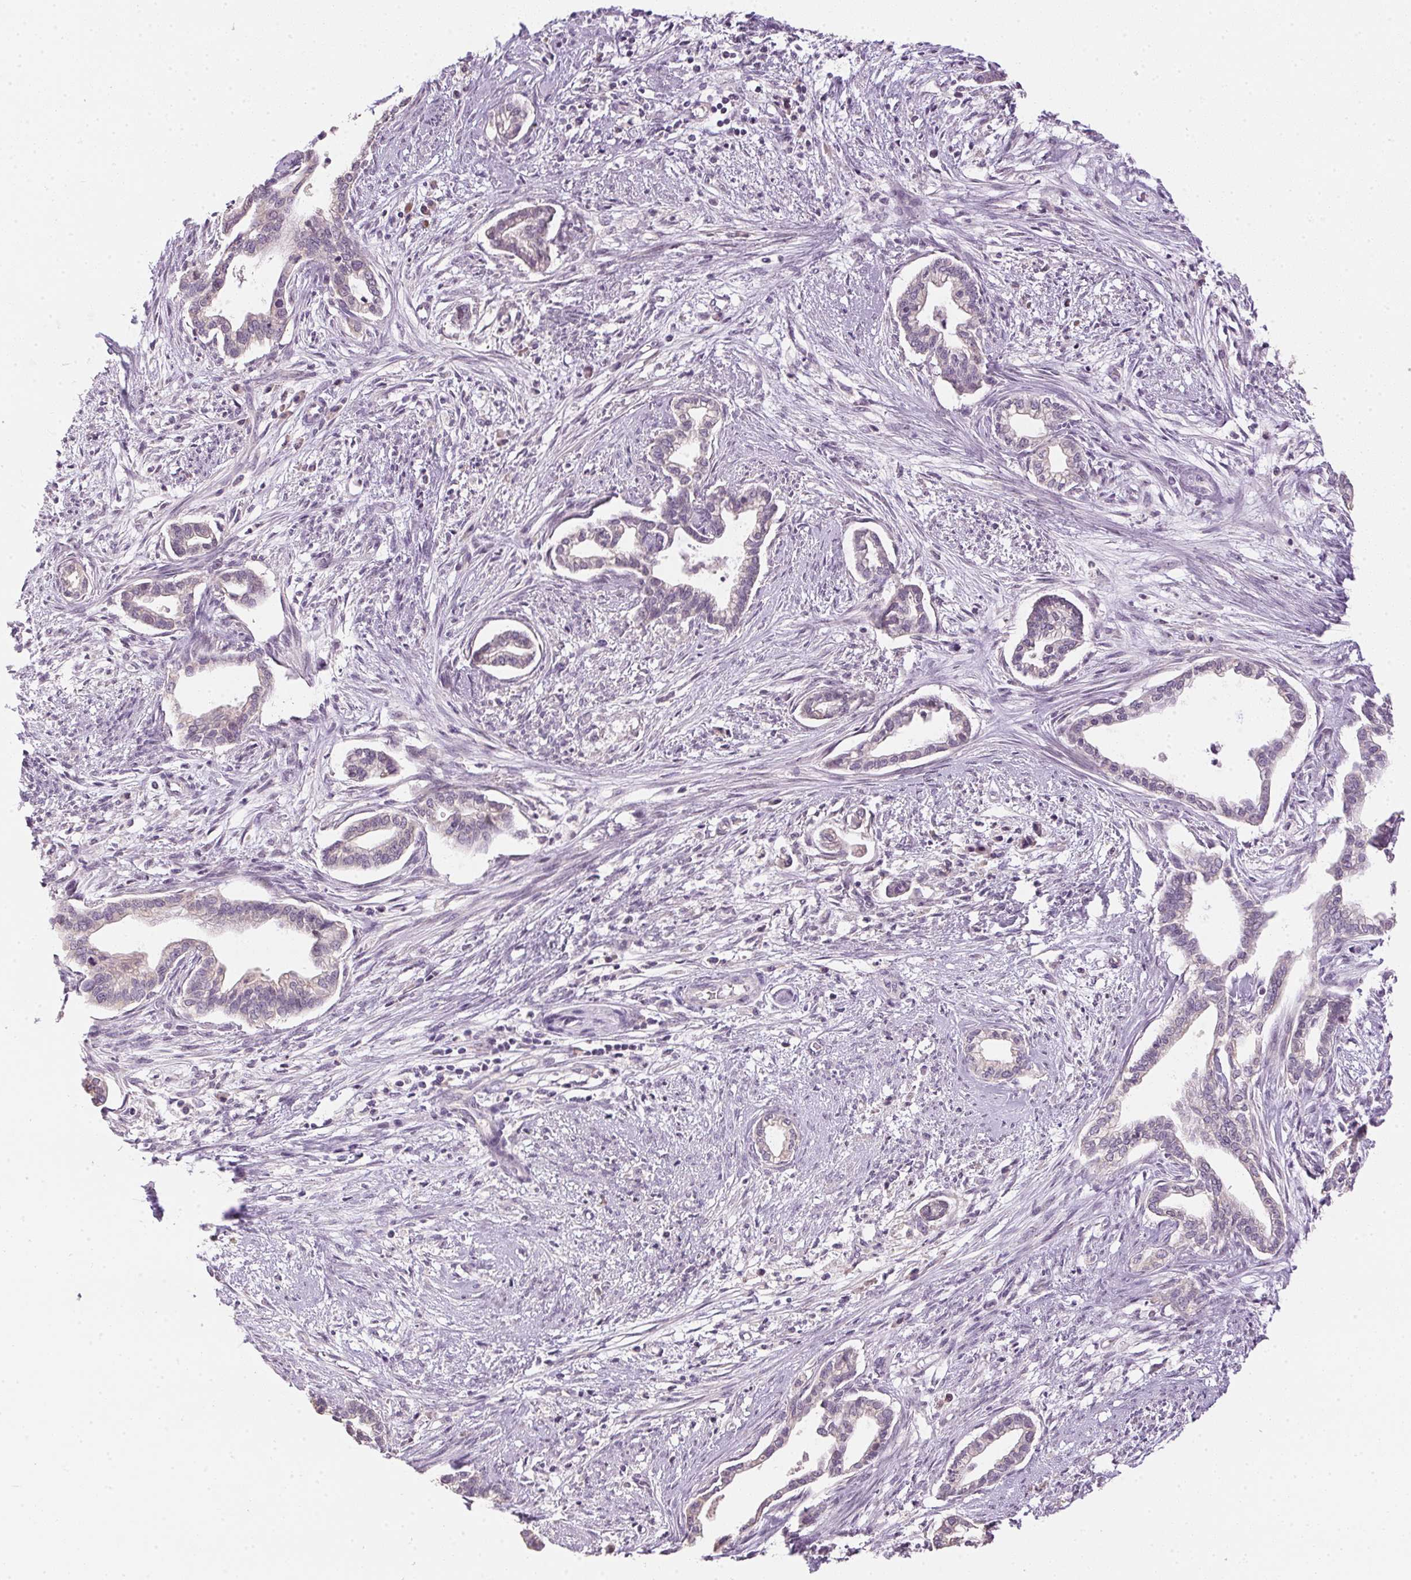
{"staining": {"intensity": "negative", "quantity": "none", "location": "none"}, "tissue": "cervical cancer", "cell_type": "Tumor cells", "image_type": "cancer", "snomed": [{"axis": "morphology", "description": "Adenocarcinoma, NOS"}, {"axis": "topography", "description": "Cervix"}], "caption": "A photomicrograph of human cervical cancer is negative for staining in tumor cells.", "gene": "SPACA9", "patient": {"sex": "female", "age": 62}}